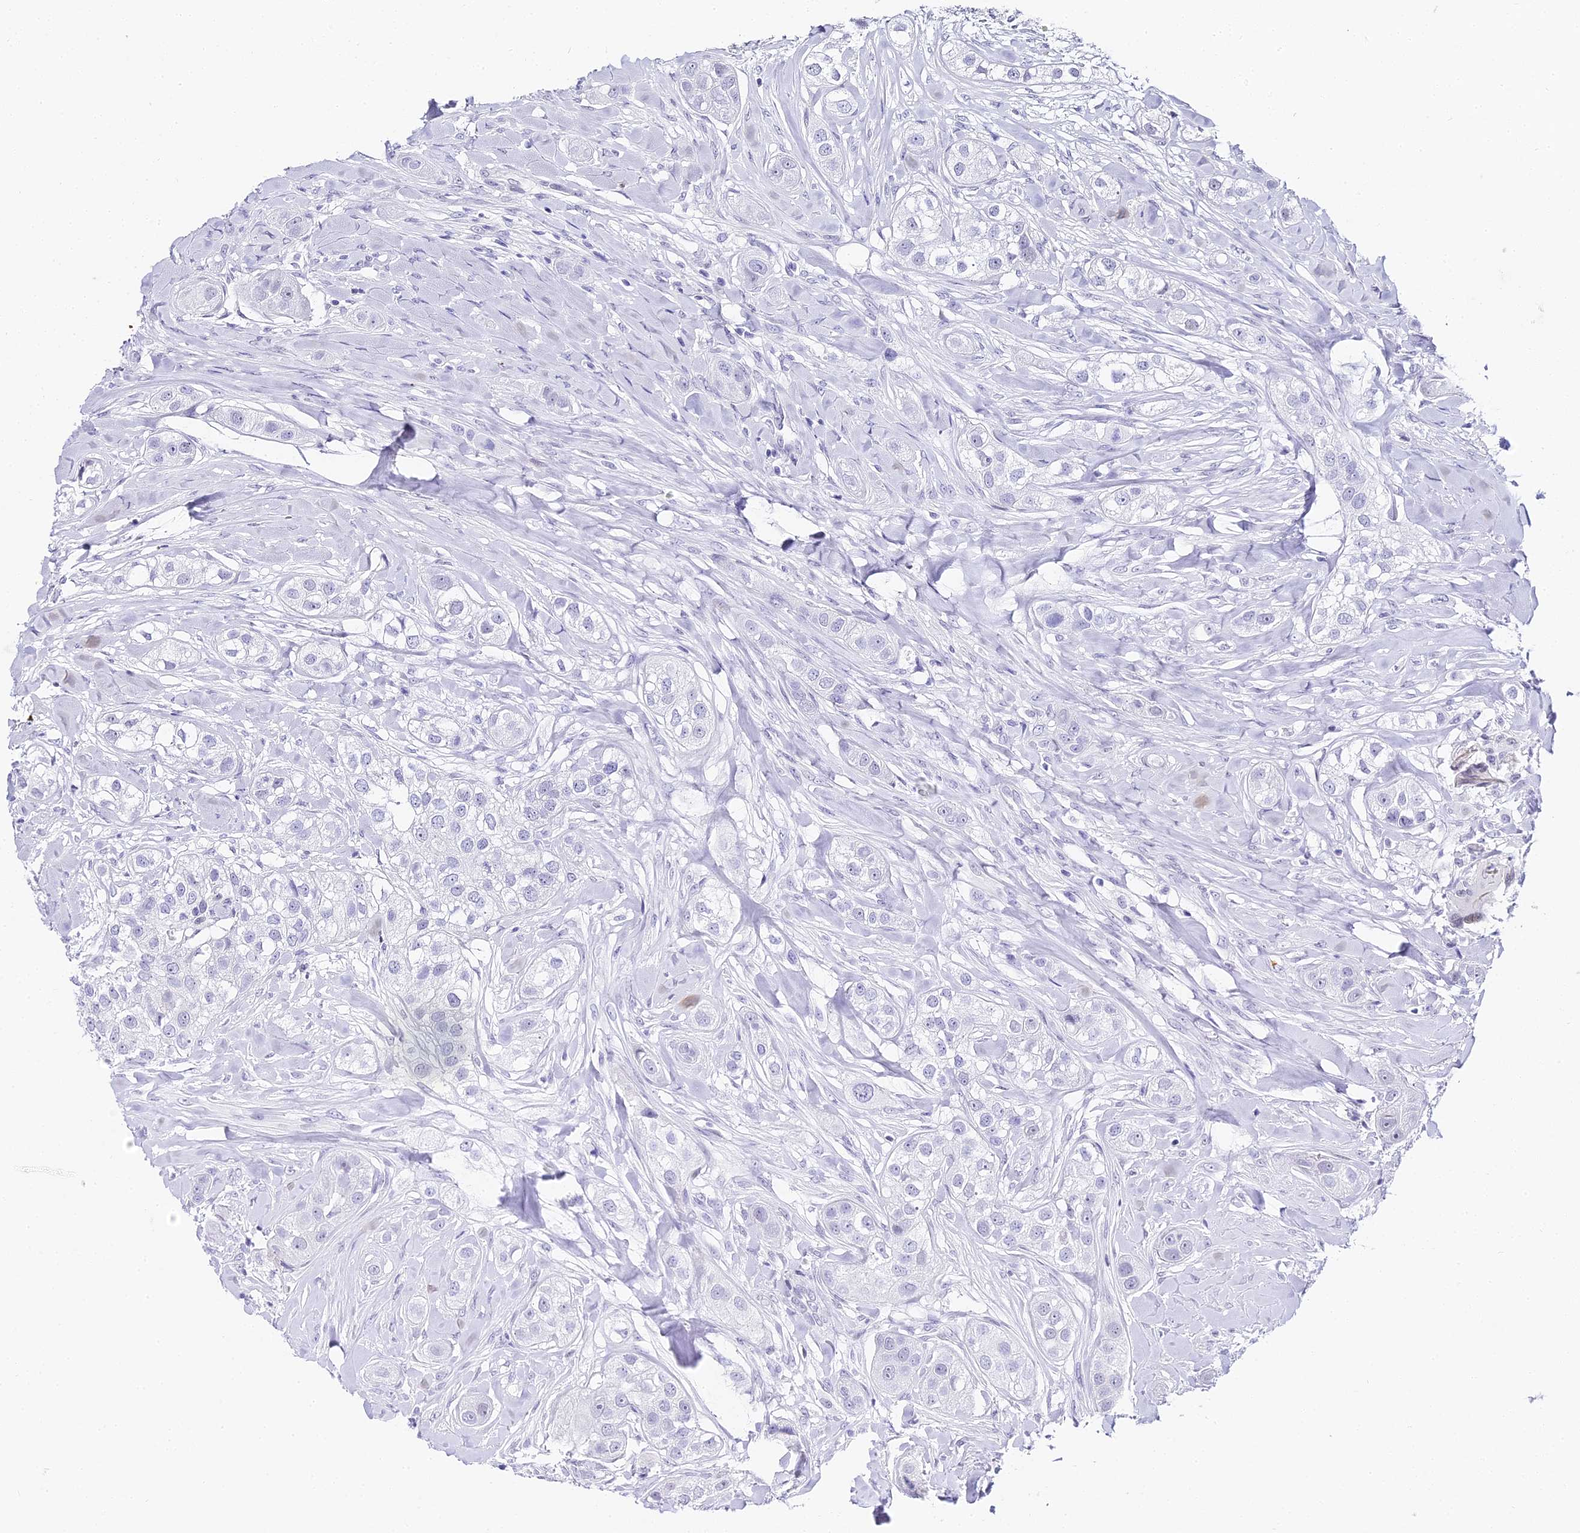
{"staining": {"intensity": "negative", "quantity": "none", "location": "none"}, "tissue": "head and neck cancer", "cell_type": "Tumor cells", "image_type": "cancer", "snomed": [{"axis": "morphology", "description": "Normal tissue, NOS"}, {"axis": "morphology", "description": "Squamous cell carcinoma, NOS"}, {"axis": "topography", "description": "Skeletal muscle"}, {"axis": "topography", "description": "Head-Neck"}], "caption": "This histopathology image is of head and neck cancer (squamous cell carcinoma) stained with immunohistochemistry (IHC) to label a protein in brown with the nuclei are counter-stained blue. There is no expression in tumor cells.", "gene": "ABHD14A-ACY1", "patient": {"sex": "male", "age": 51}}